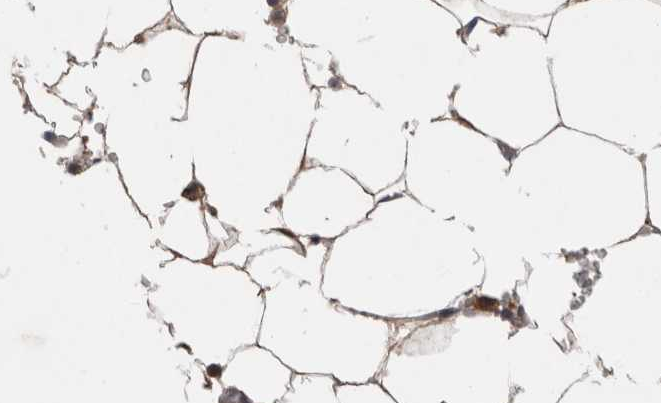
{"staining": {"intensity": "moderate", "quantity": "25%-75%", "location": "cytoplasmic/membranous"}, "tissue": "bone marrow", "cell_type": "Hematopoietic cells", "image_type": "normal", "snomed": [{"axis": "morphology", "description": "Normal tissue, NOS"}, {"axis": "topography", "description": "Bone marrow"}], "caption": "IHC staining of benign bone marrow, which shows medium levels of moderate cytoplasmic/membranous staining in approximately 25%-75% of hematopoietic cells indicating moderate cytoplasmic/membranous protein staining. The staining was performed using DAB (3,3'-diaminobenzidine) (brown) for protein detection and nuclei were counterstained in hematoxylin (blue).", "gene": "CERS3", "patient": {"sex": "male", "age": 70}}